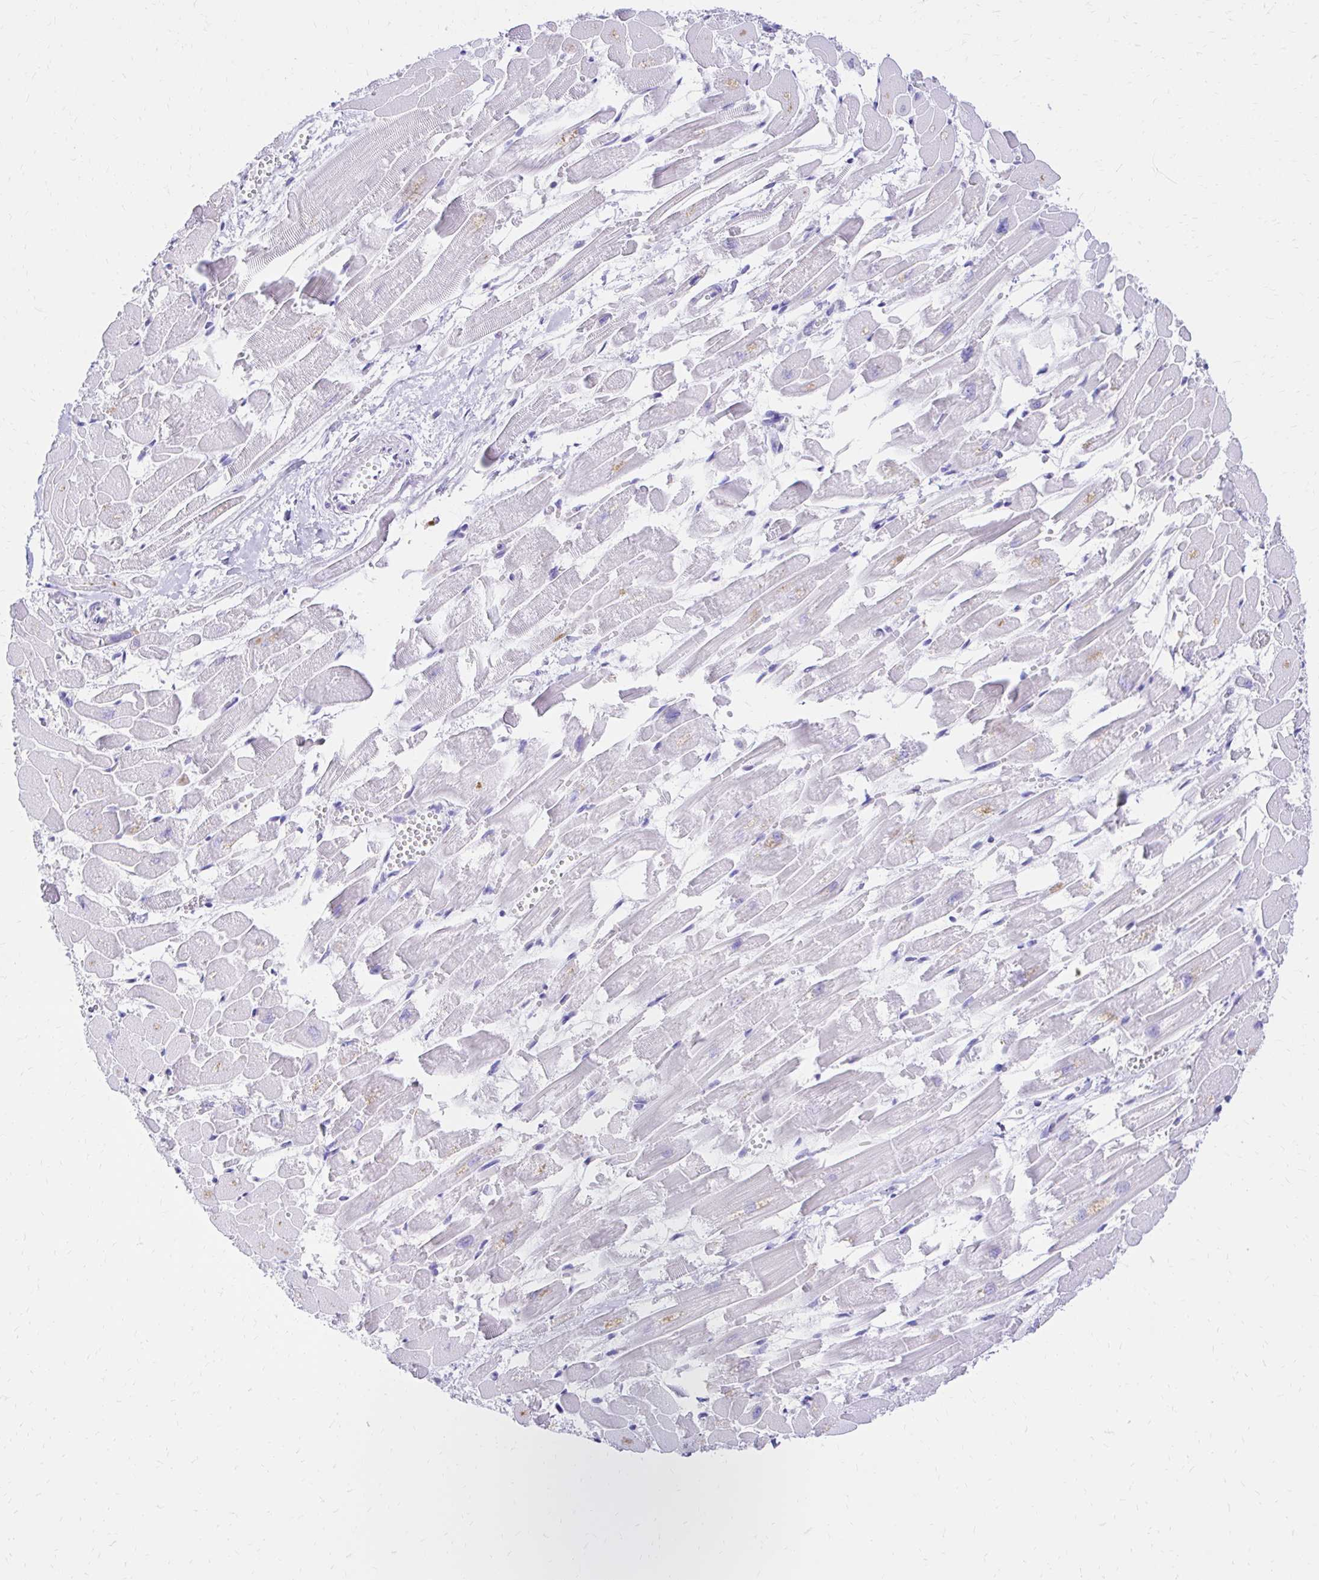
{"staining": {"intensity": "negative", "quantity": "none", "location": "none"}, "tissue": "heart muscle", "cell_type": "Cardiomyocytes", "image_type": "normal", "snomed": [{"axis": "morphology", "description": "Normal tissue, NOS"}, {"axis": "topography", "description": "Heart"}], "caption": "There is no significant positivity in cardiomyocytes of heart muscle. (Immunohistochemistry (ihc), brightfield microscopy, high magnification).", "gene": "S100G", "patient": {"sex": "female", "age": 52}}